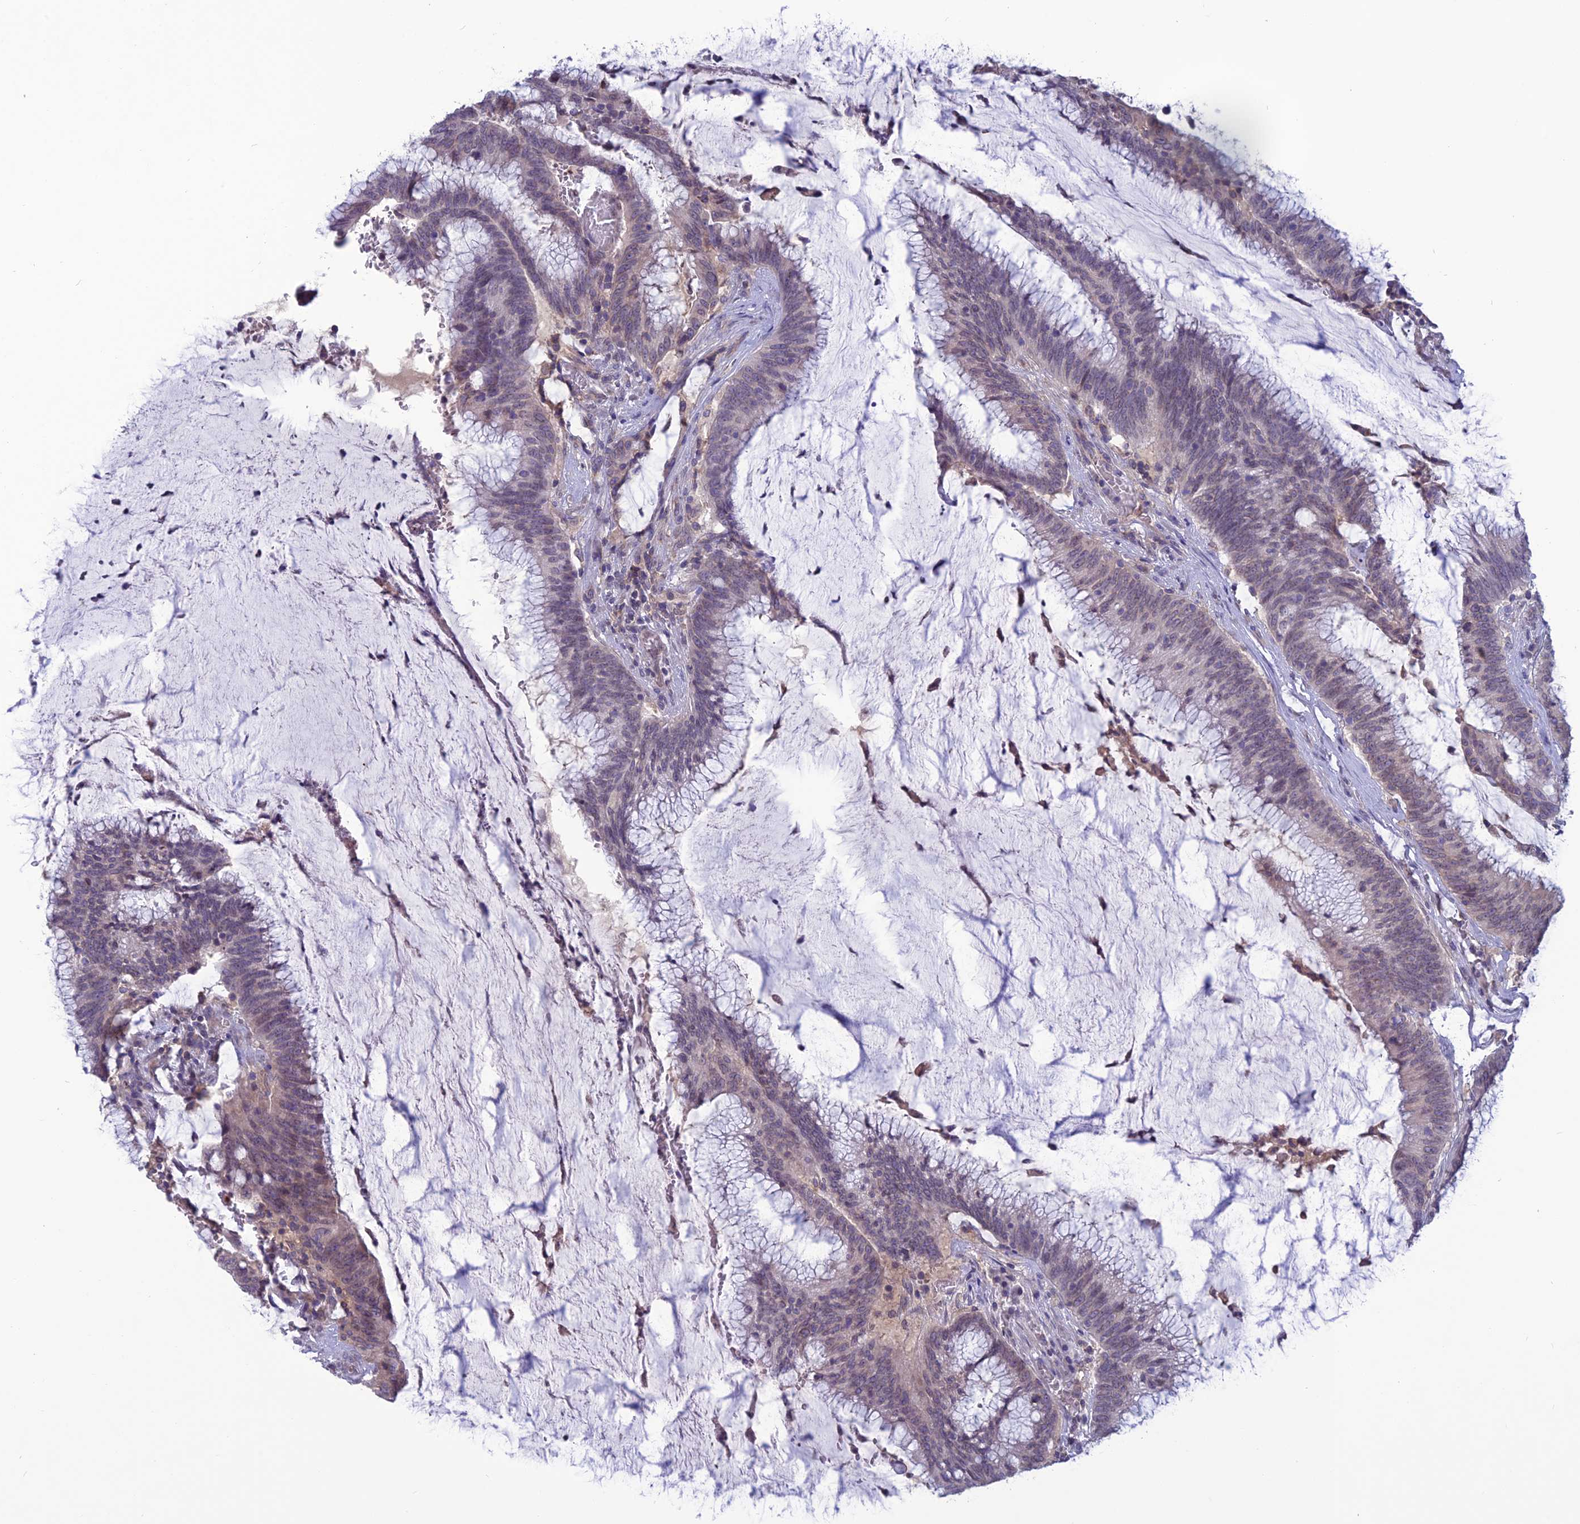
{"staining": {"intensity": "weak", "quantity": "25%-75%", "location": "cytoplasmic/membranous,nuclear"}, "tissue": "colorectal cancer", "cell_type": "Tumor cells", "image_type": "cancer", "snomed": [{"axis": "morphology", "description": "Adenocarcinoma, NOS"}, {"axis": "topography", "description": "Rectum"}], "caption": "Colorectal cancer (adenocarcinoma) tissue reveals weak cytoplasmic/membranous and nuclear staining in about 25%-75% of tumor cells, visualized by immunohistochemistry. The staining is performed using DAB brown chromogen to label protein expression. The nuclei are counter-stained blue using hematoxylin.", "gene": "WDR46", "patient": {"sex": "female", "age": 77}}